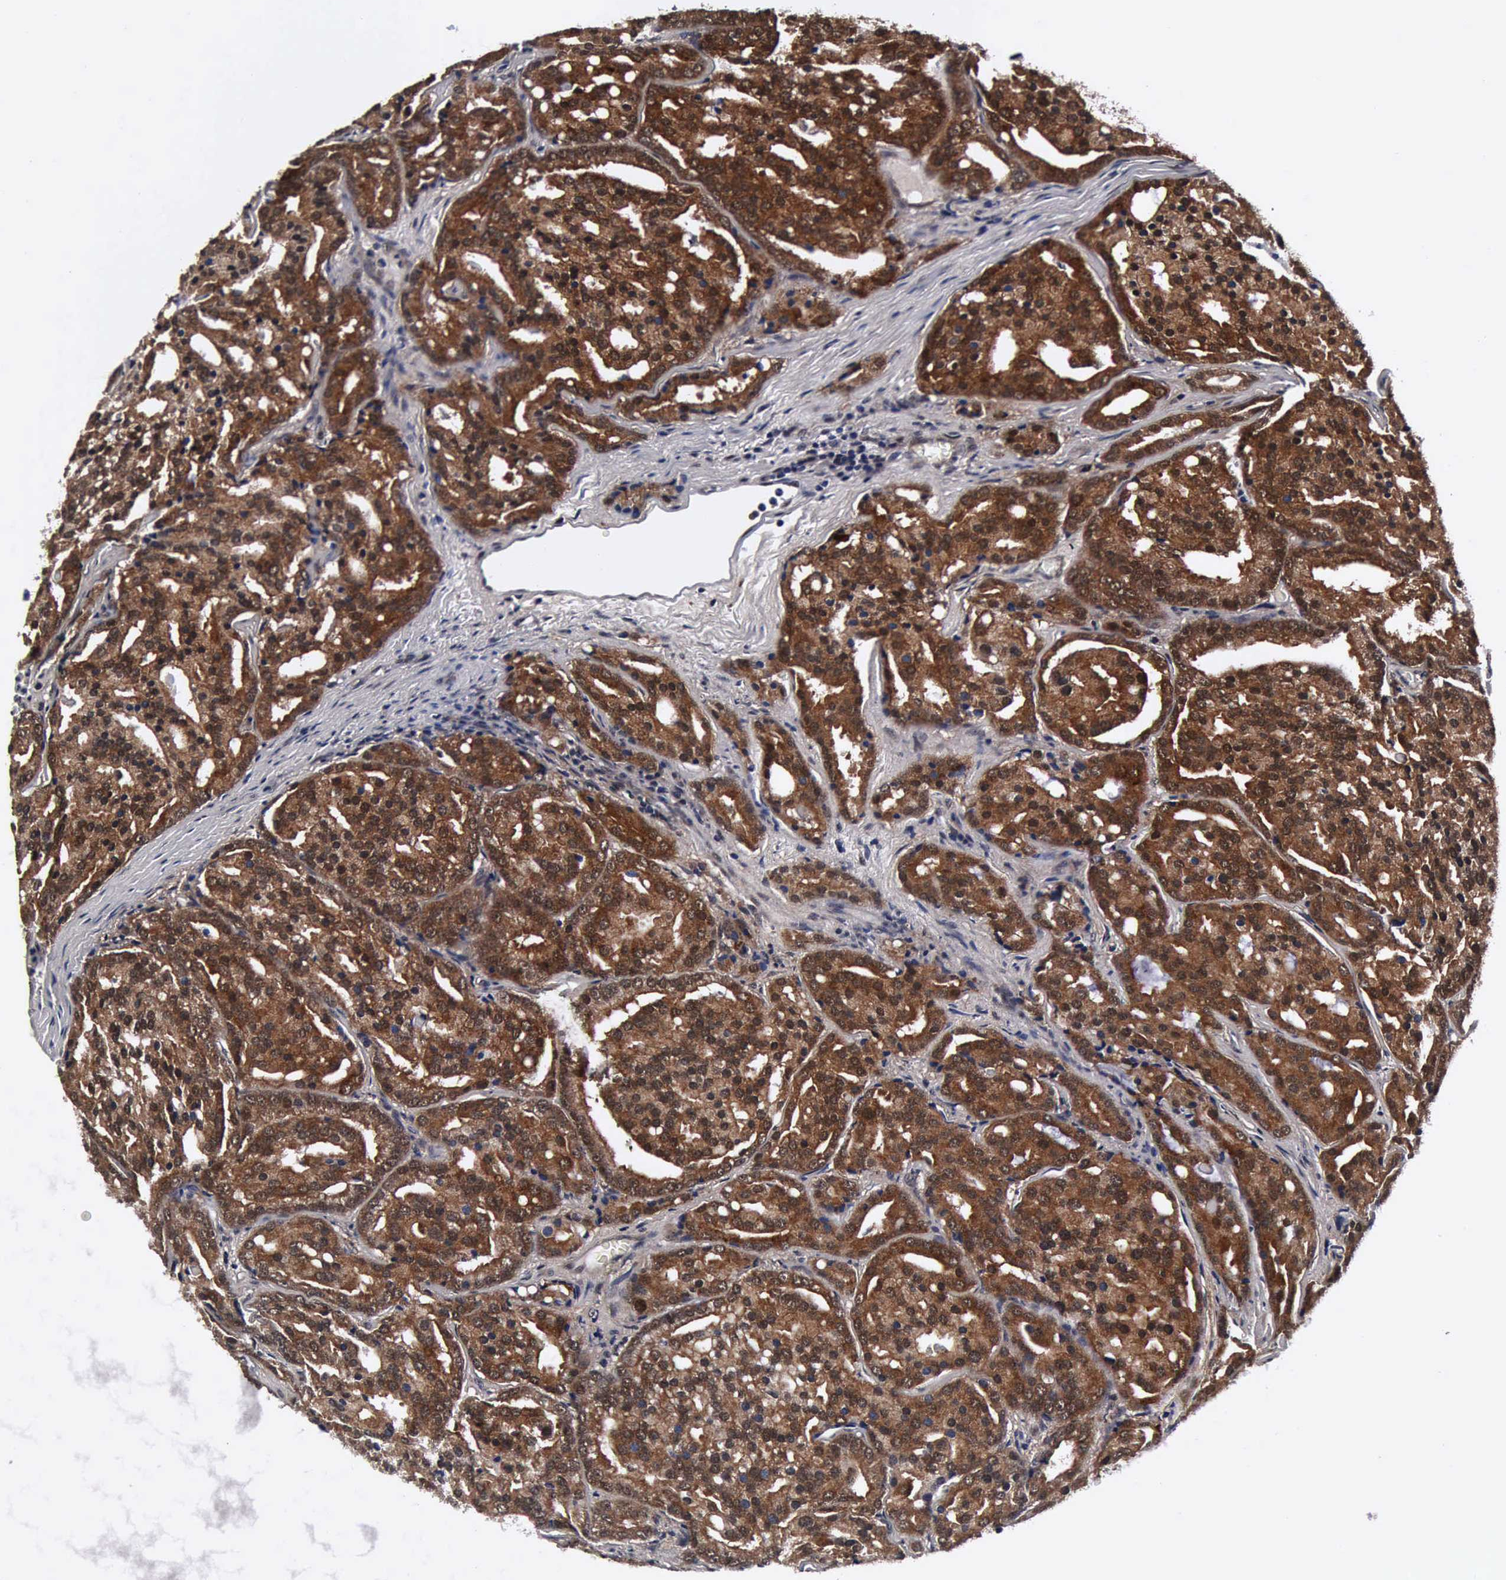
{"staining": {"intensity": "strong", "quantity": ">75%", "location": "cytoplasmic/membranous,nuclear"}, "tissue": "prostate cancer", "cell_type": "Tumor cells", "image_type": "cancer", "snomed": [{"axis": "morphology", "description": "Adenocarcinoma, High grade"}, {"axis": "topography", "description": "Prostate"}], "caption": "Protein staining reveals strong cytoplasmic/membranous and nuclear positivity in about >75% of tumor cells in adenocarcinoma (high-grade) (prostate).", "gene": "UBC", "patient": {"sex": "male", "age": 64}}